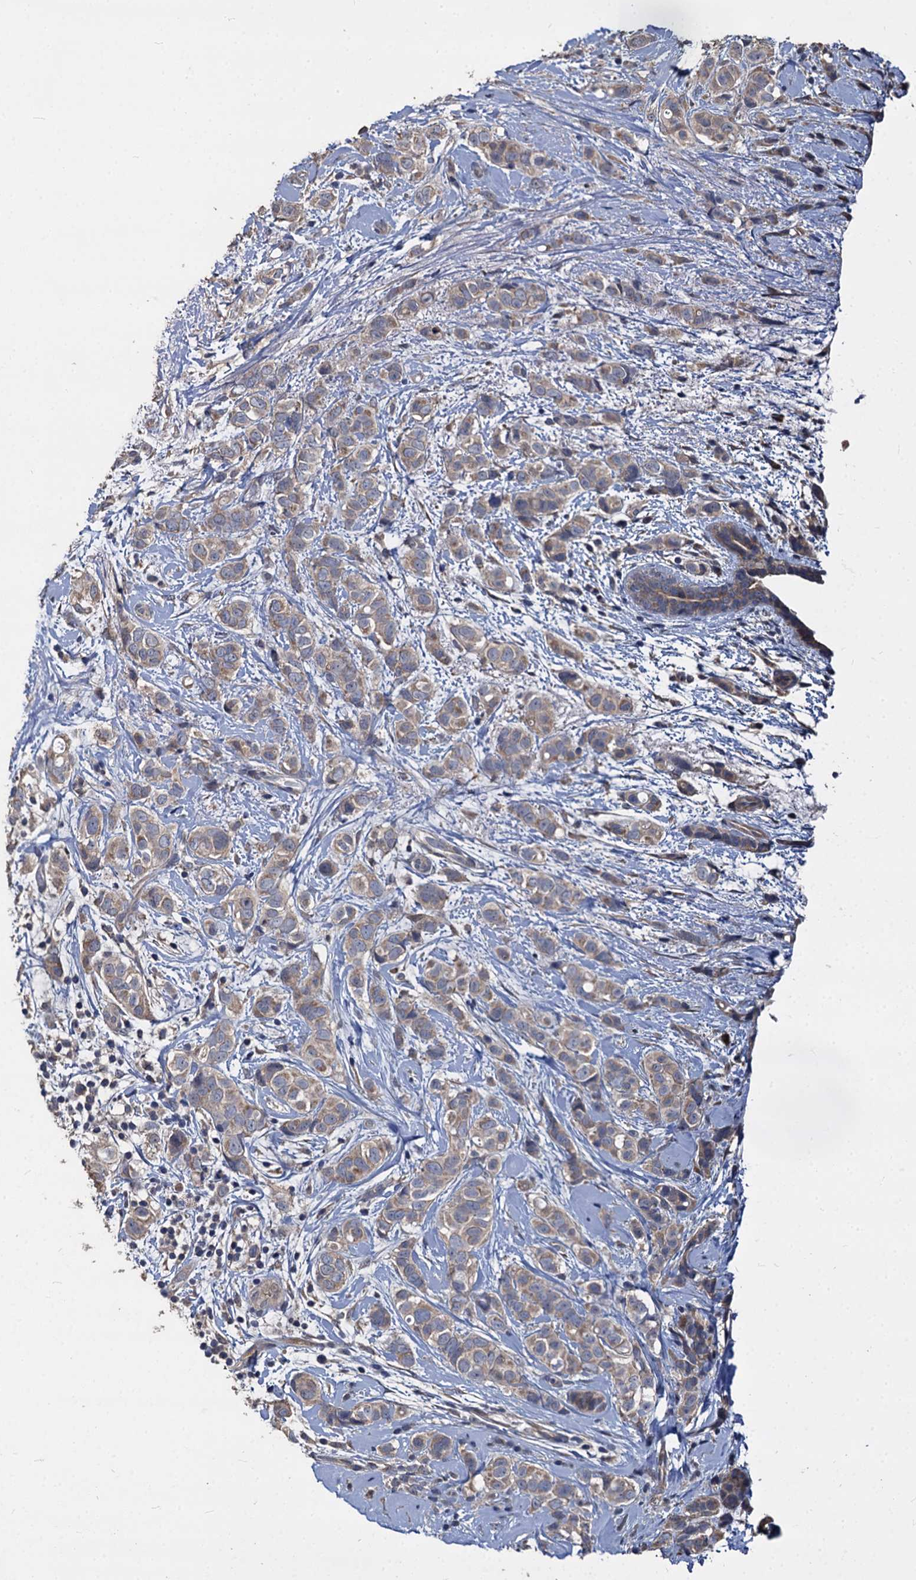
{"staining": {"intensity": "weak", "quantity": ">75%", "location": "cytoplasmic/membranous"}, "tissue": "breast cancer", "cell_type": "Tumor cells", "image_type": "cancer", "snomed": [{"axis": "morphology", "description": "Lobular carcinoma"}, {"axis": "topography", "description": "Breast"}], "caption": "Protein expression analysis of breast lobular carcinoma reveals weak cytoplasmic/membranous staining in about >75% of tumor cells.", "gene": "CCDC184", "patient": {"sex": "female", "age": 51}}